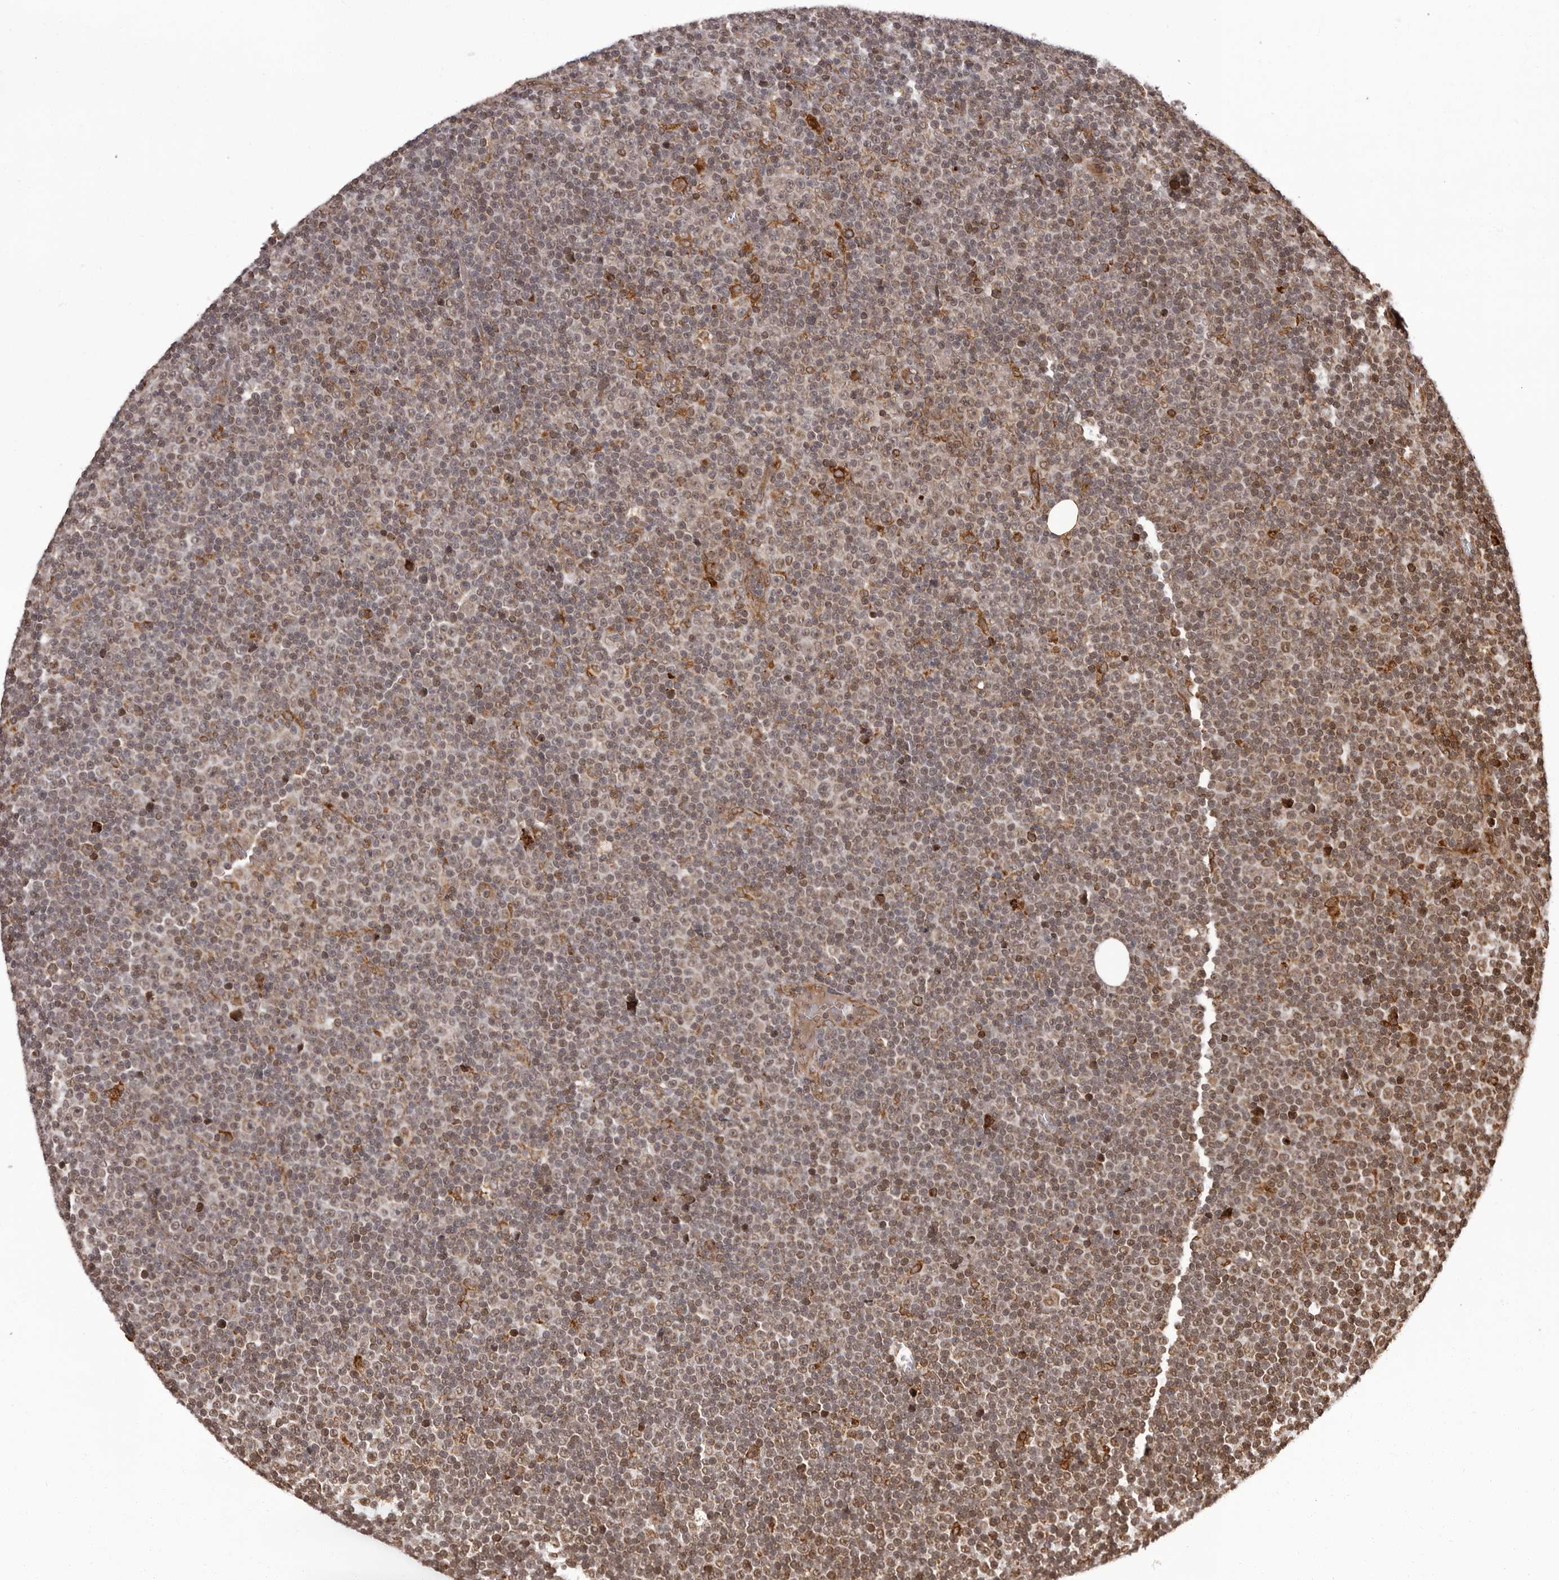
{"staining": {"intensity": "moderate", "quantity": "25%-75%", "location": "nuclear"}, "tissue": "lymphoma", "cell_type": "Tumor cells", "image_type": "cancer", "snomed": [{"axis": "morphology", "description": "Malignant lymphoma, non-Hodgkin's type, Low grade"}, {"axis": "topography", "description": "Lymph node"}], "caption": "Protein staining displays moderate nuclear expression in approximately 25%-75% of tumor cells in low-grade malignant lymphoma, non-Hodgkin's type.", "gene": "IL32", "patient": {"sex": "female", "age": 67}}